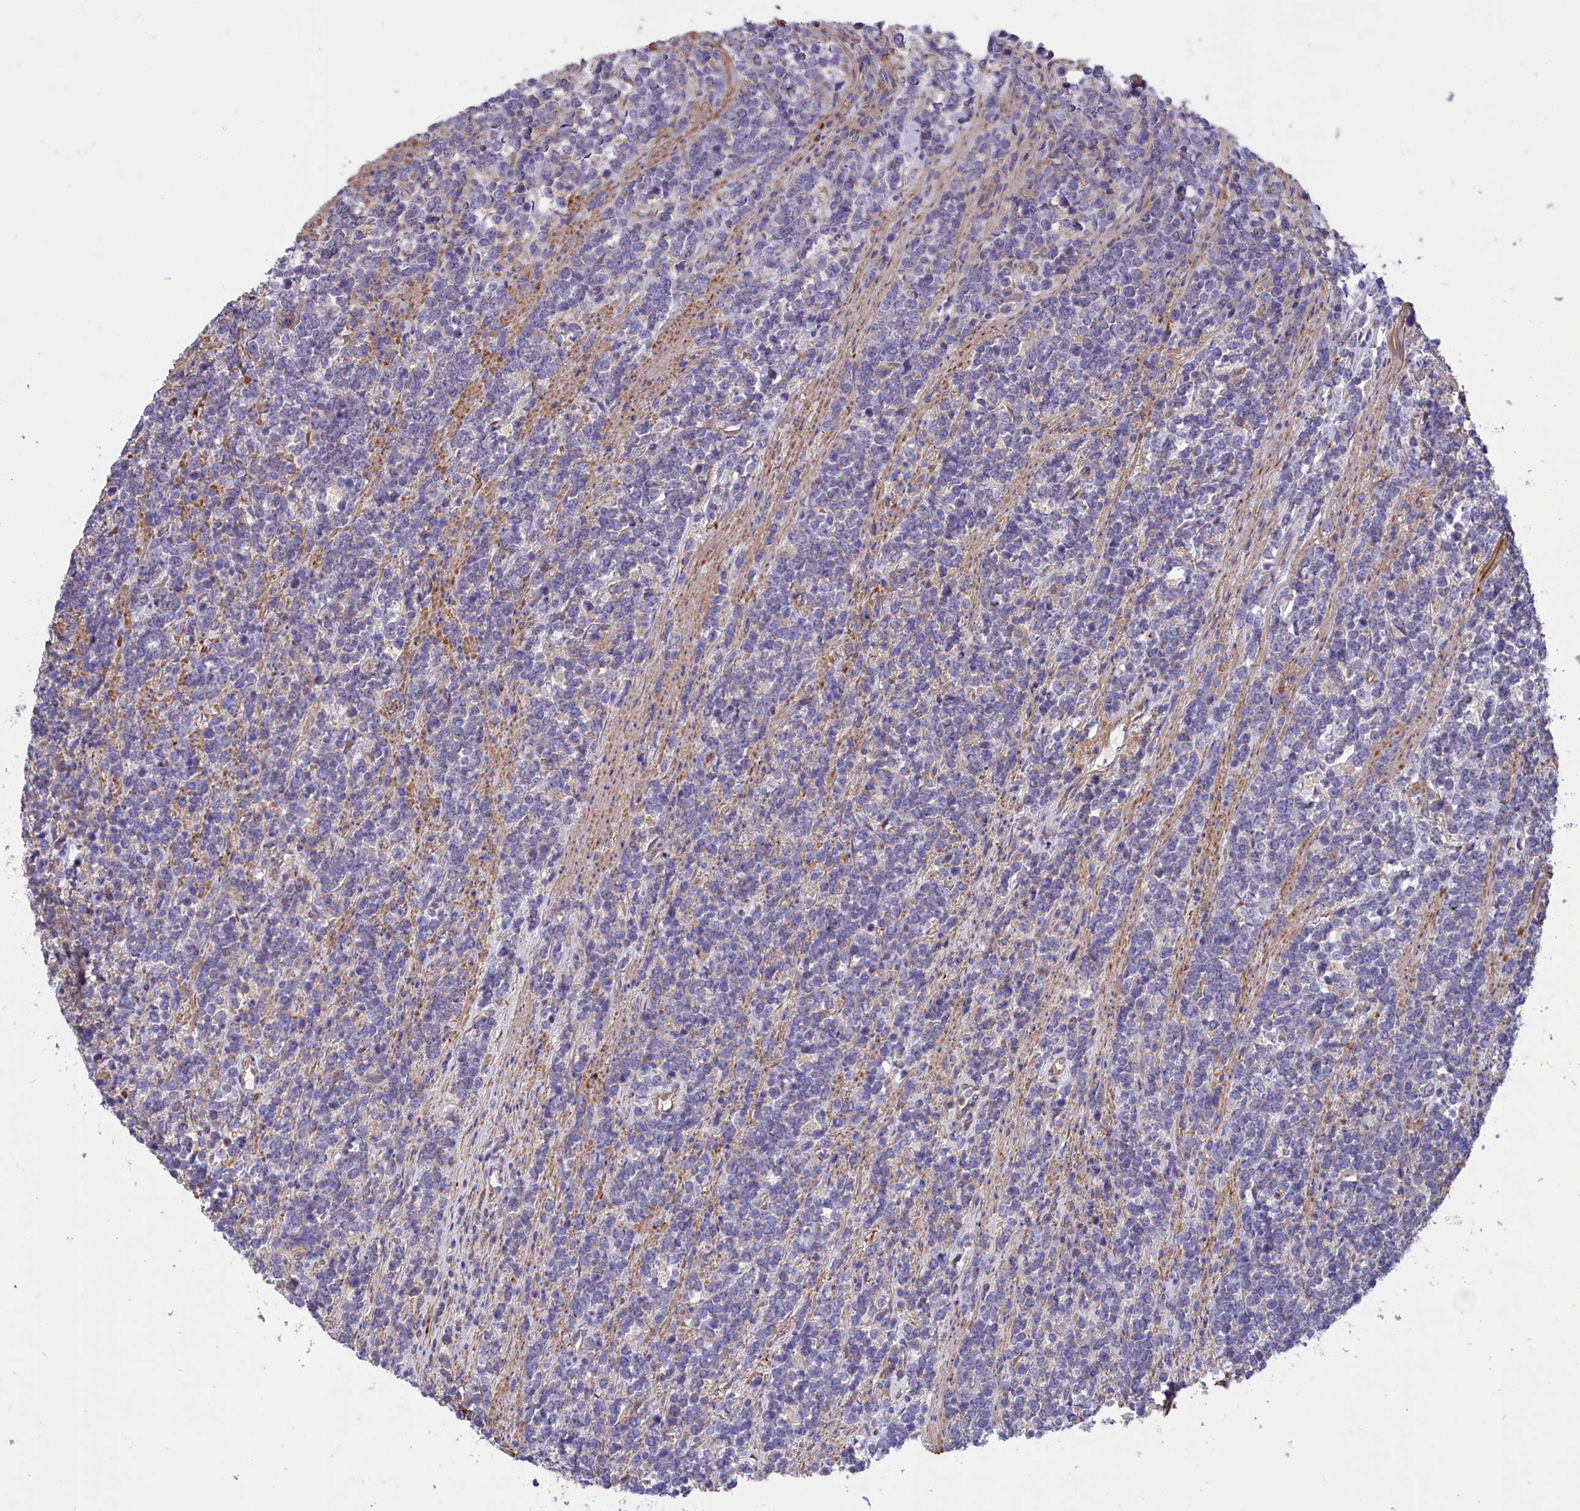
{"staining": {"intensity": "negative", "quantity": "none", "location": "none"}, "tissue": "lymphoma", "cell_type": "Tumor cells", "image_type": "cancer", "snomed": [{"axis": "morphology", "description": "Malignant lymphoma, non-Hodgkin's type, High grade"}, {"axis": "topography", "description": "Small intestine"}], "caption": "An image of lymphoma stained for a protein reveals no brown staining in tumor cells.", "gene": "AMDHD2", "patient": {"sex": "male", "age": 8}}